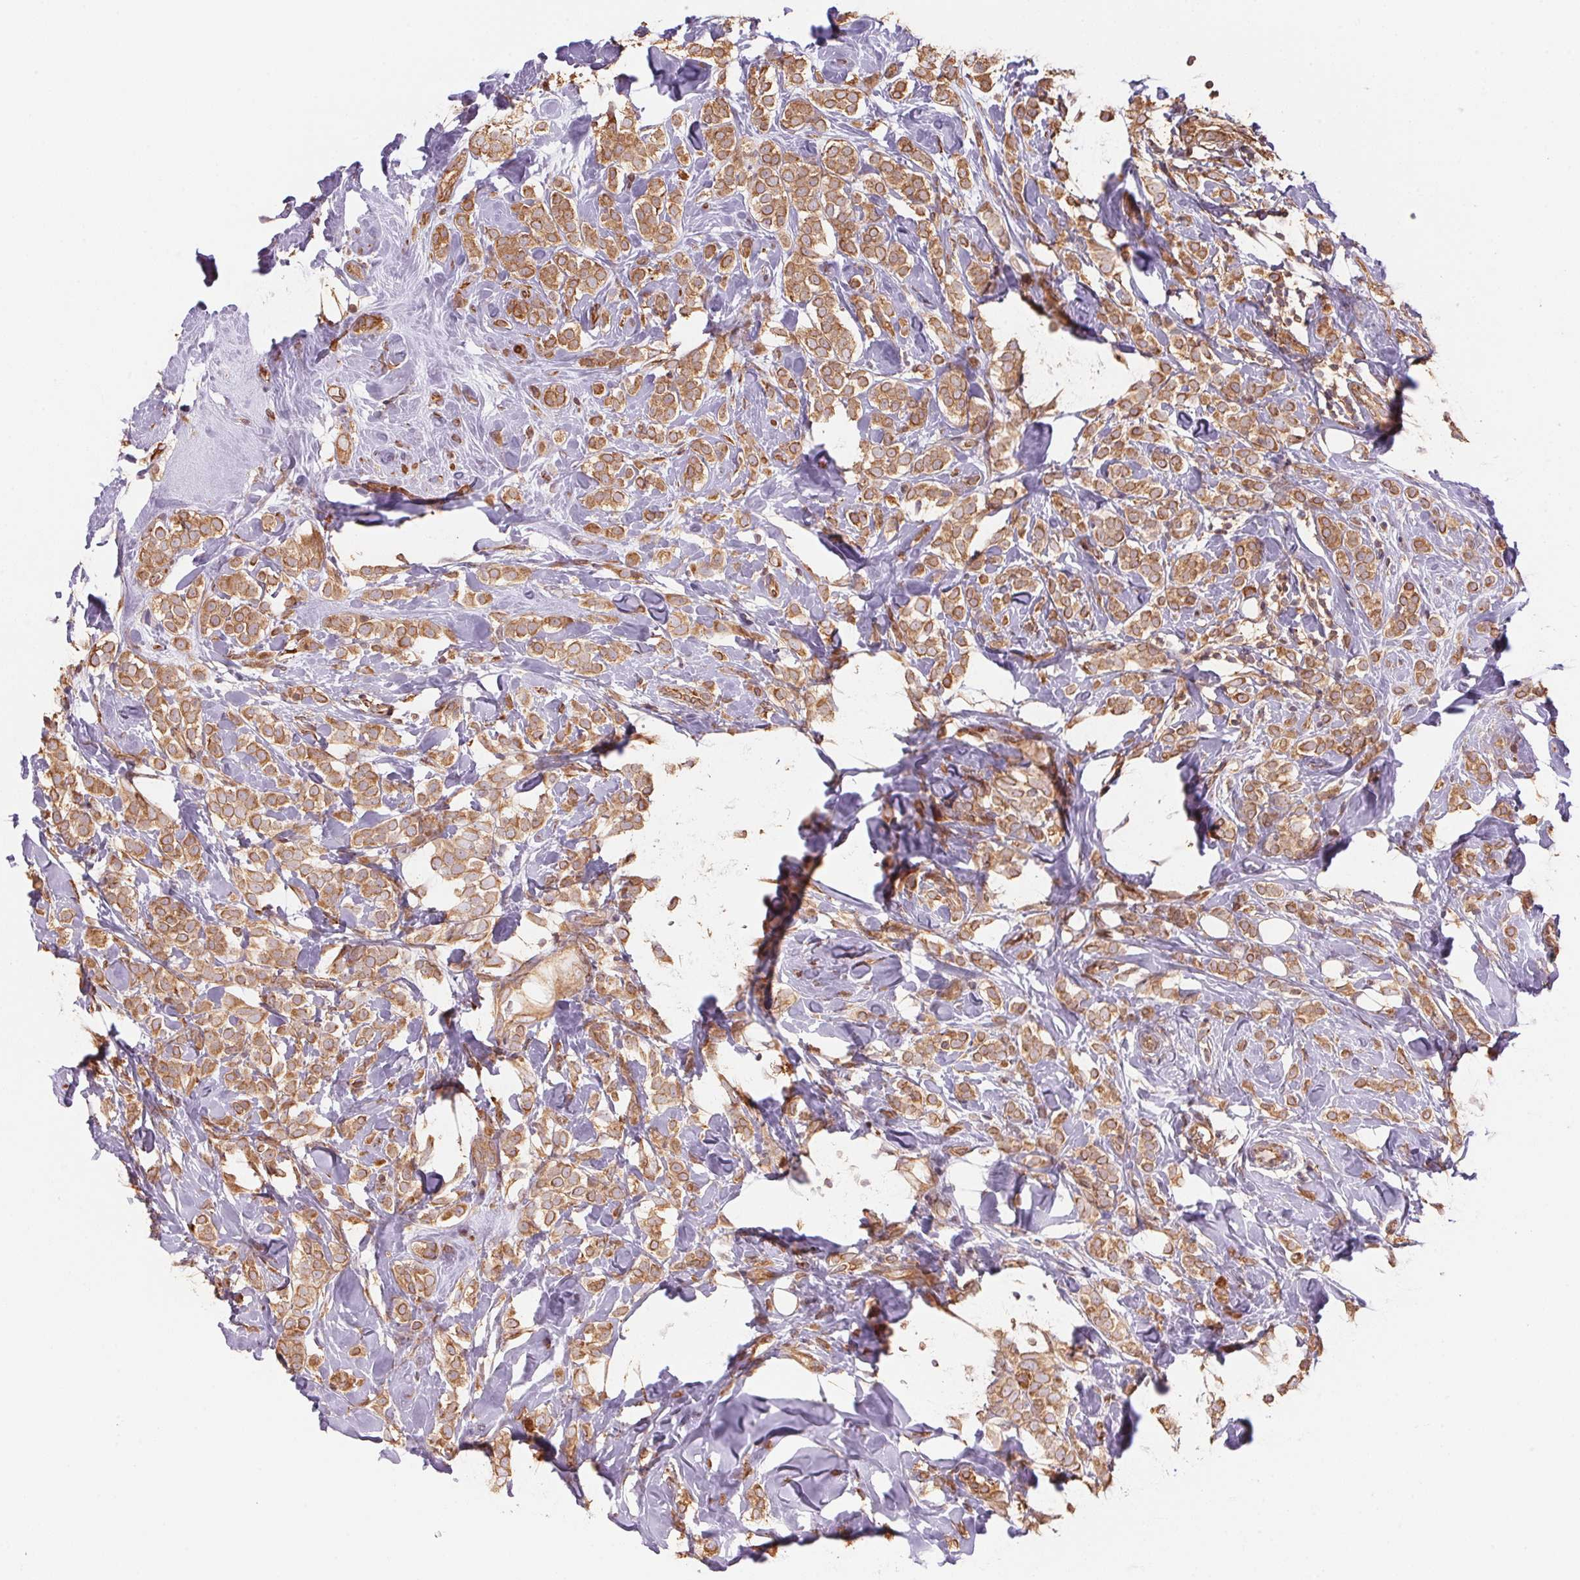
{"staining": {"intensity": "moderate", "quantity": ">75%", "location": "cytoplasmic/membranous"}, "tissue": "breast cancer", "cell_type": "Tumor cells", "image_type": "cancer", "snomed": [{"axis": "morphology", "description": "Lobular carcinoma"}, {"axis": "topography", "description": "Breast"}], "caption": "This is a photomicrograph of IHC staining of lobular carcinoma (breast), which shows moderate positivity in the cytoplasmic/membranous of tumor cells.", "gene": "C6orf163", "patient": {"sex": "female", "age": 49}}